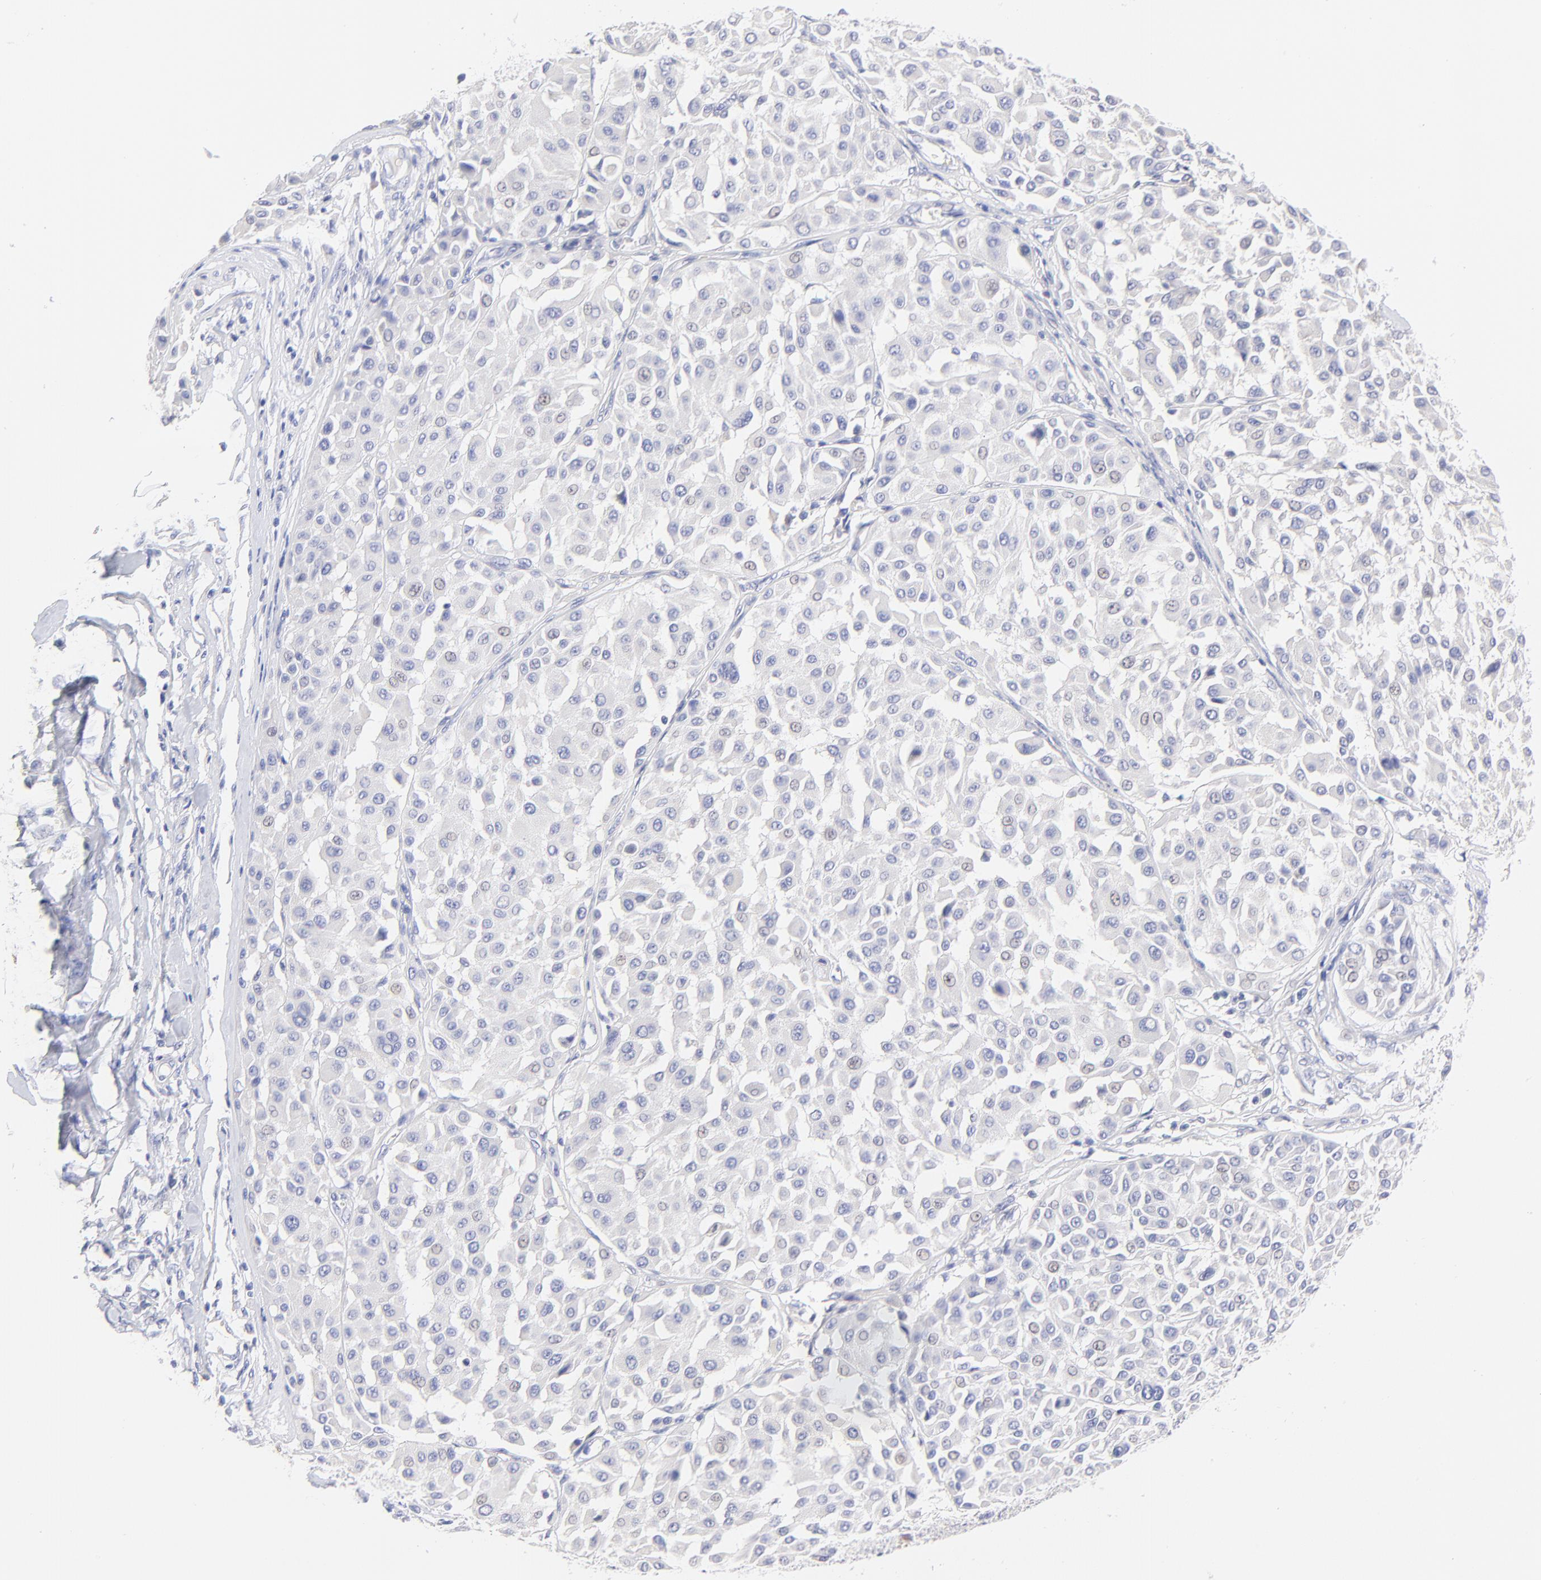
{"staining": {"intensity": "negative", "quantity": "none", "location": "none"}, "tissue": "melanoma", "cell_type": "Tumor cells", "image_type": "cancer", "snomed": [{"axis": "morphology", "description": "Malignant melanoma, Metastatic site"}, {"axis": "topography", "description": "Soft tissue"}], "caption": "Photomicrograph shows no significant protein expression in tumor cells of melanoma. Brightfield microscopy of immunohistochemistry (IHC) stained with DAB (brown) and hematoxylin (blue), captured at high magnification.", "gene": "EBP", "patient": {"sex": "male", "age": 41}}